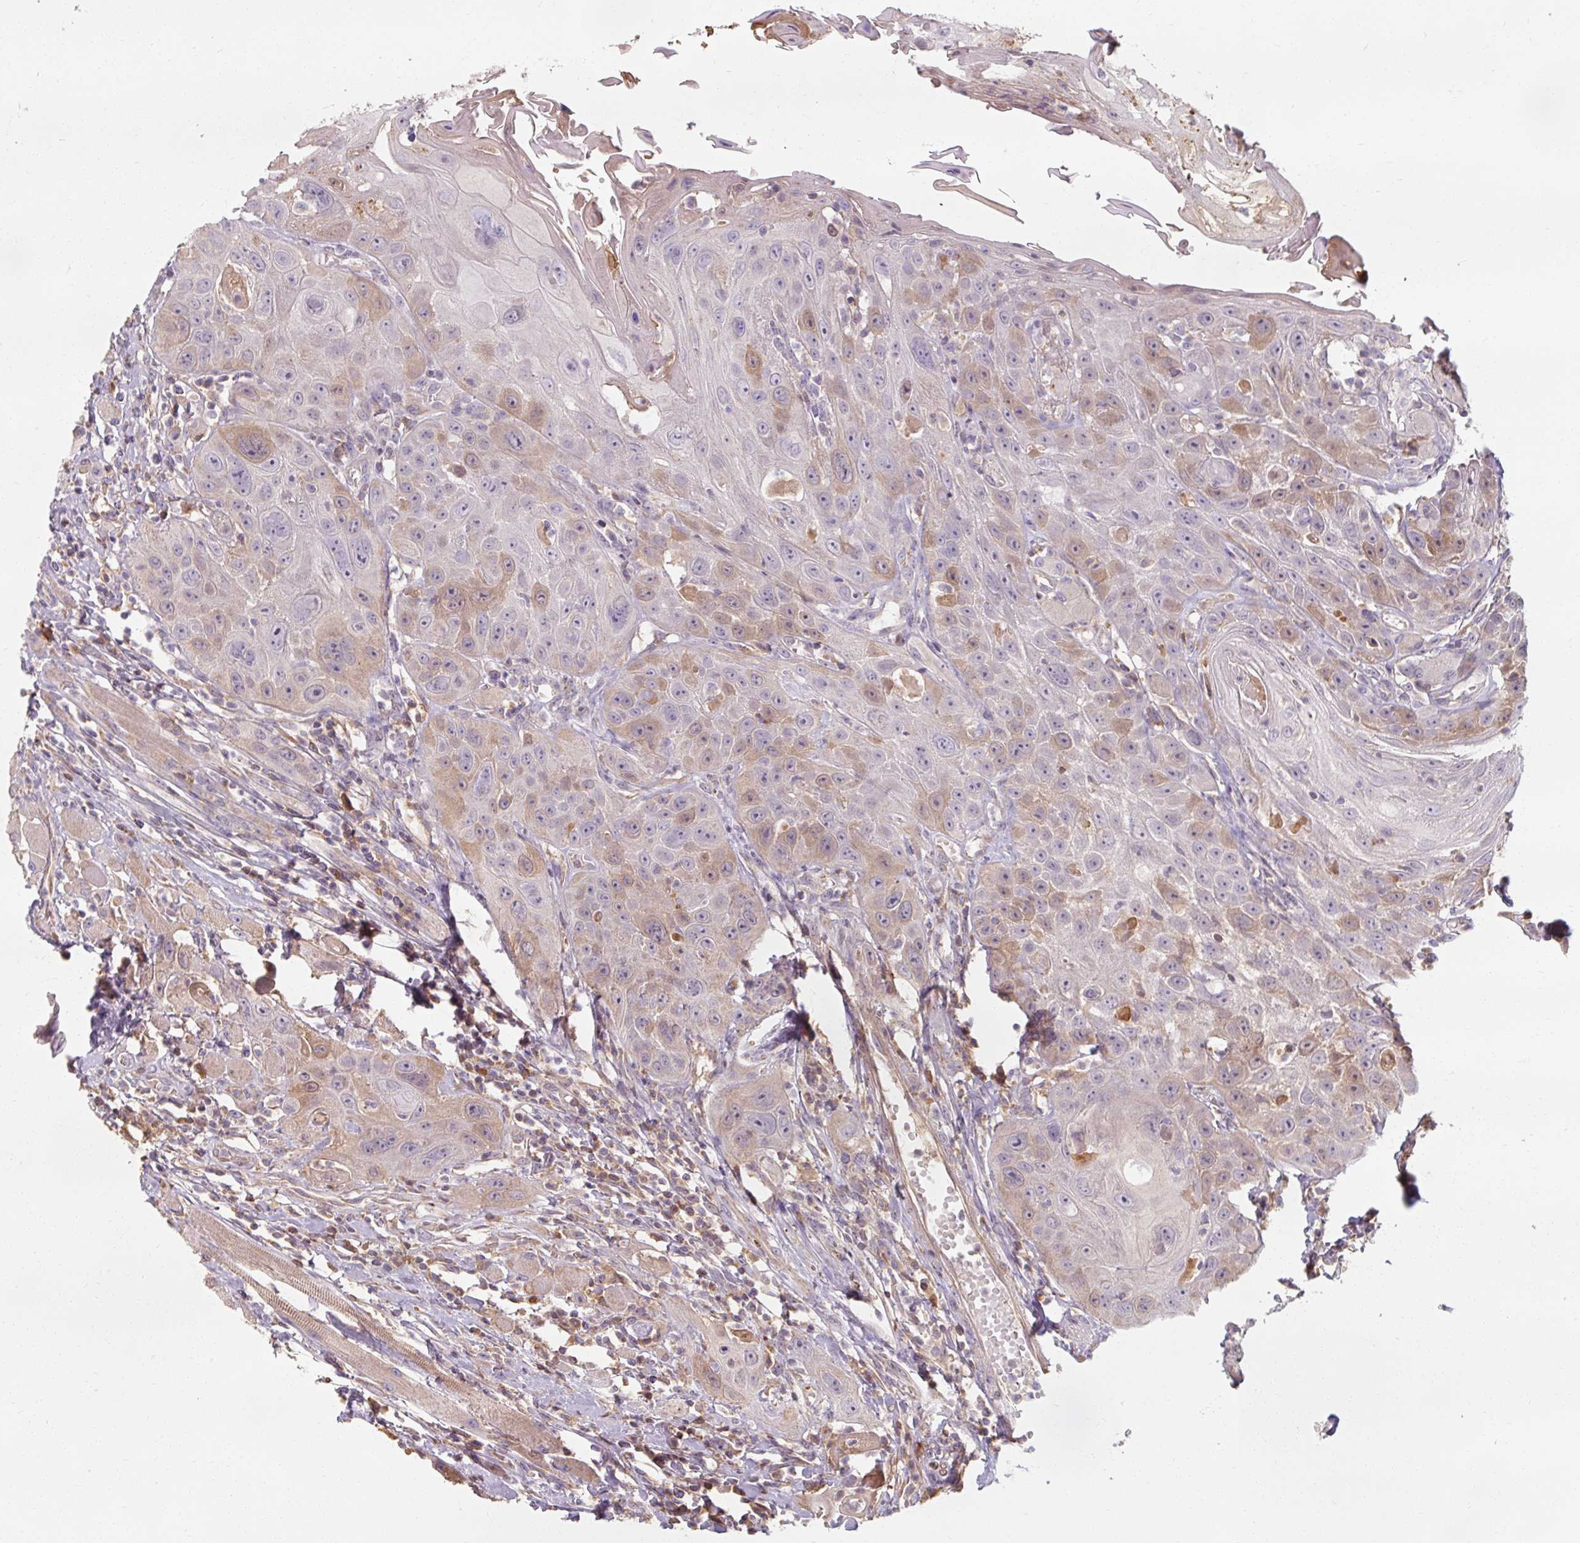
{"staining": {"intensity": "moderate", "quantity": "<25%", "location": "cytoplasmic/membranous"}, "tissue": "head and neck cancer", "cell_type": "Tumor cells", "image_type": "cancer", "snomed": [{"axis": "morphology", "description": "Squamous cell carcinoma, NOS"}, {"axis": "topography", "description": "Head-Neck"}], "caption": "Squamous cell carcinoma (head and neck) stained with a brown dye reveals moderate cytoplasmic/membranous positive expression in about <25% of tumor cells.", "gene": "TSEN54", "patient": {"sex": "female", "age": 59}}